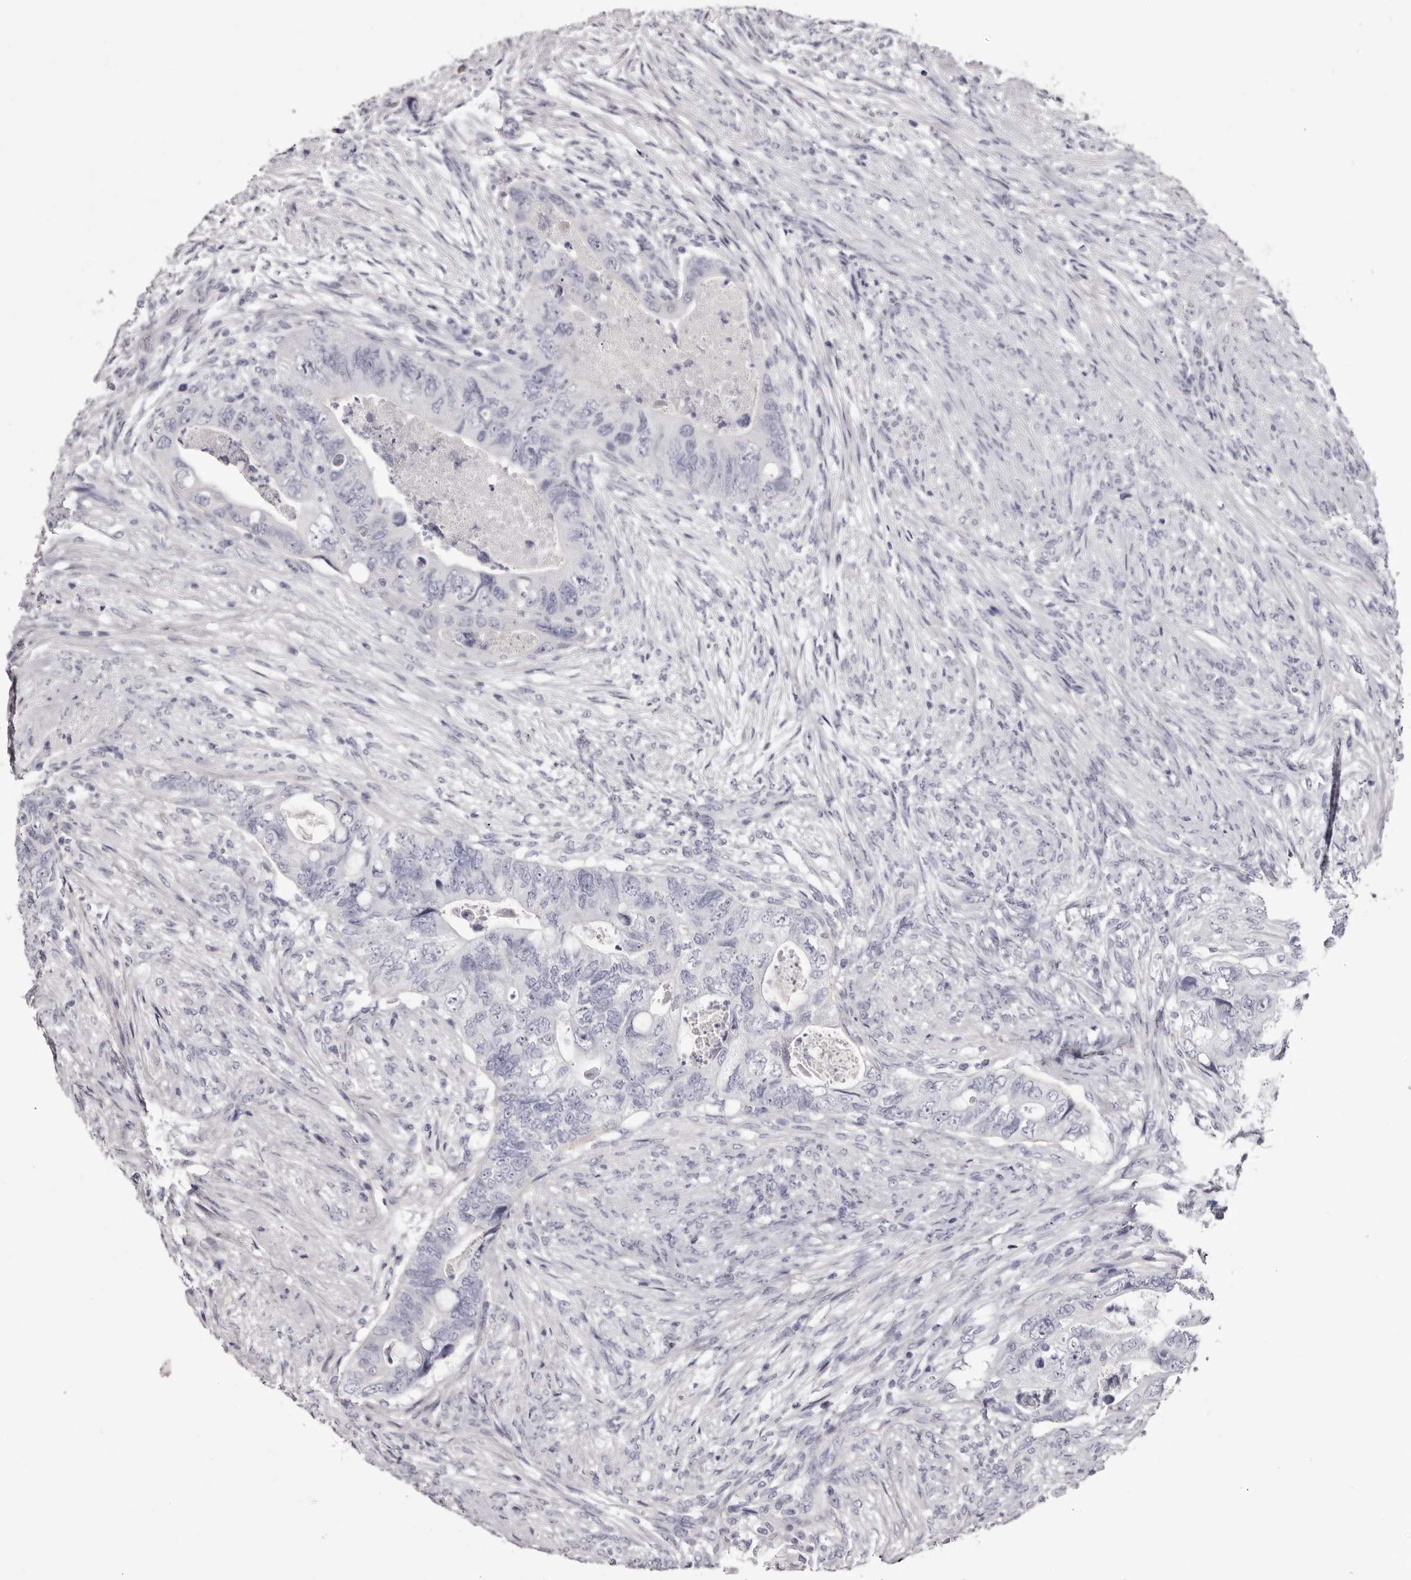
{"staining": {"intensity": "negative", "quantity": "none", "location": "none"}, "tissue": "colorectal cancer", "cell_type": "Tumor cells", "image_type": "cancer", "snomed": [{"axis": "morphology", "description": "Adenocarcinoma, NOS"}, {"axis": "topography", "description": "Rectum"}], "caption": "DAB (3,3'-diaminobenzidine) immunohistochemical staining of human colorectal adenocarcinoma demonstrates no significant positivity in tumor cells. The staining was performed using DAB to visualize the protein expression in brown, while the nuclei were stained in blue with hematoxylin (Magnification: 20x).", "gene": "CA6", "patient": {"sex": "male", "age": 63}}